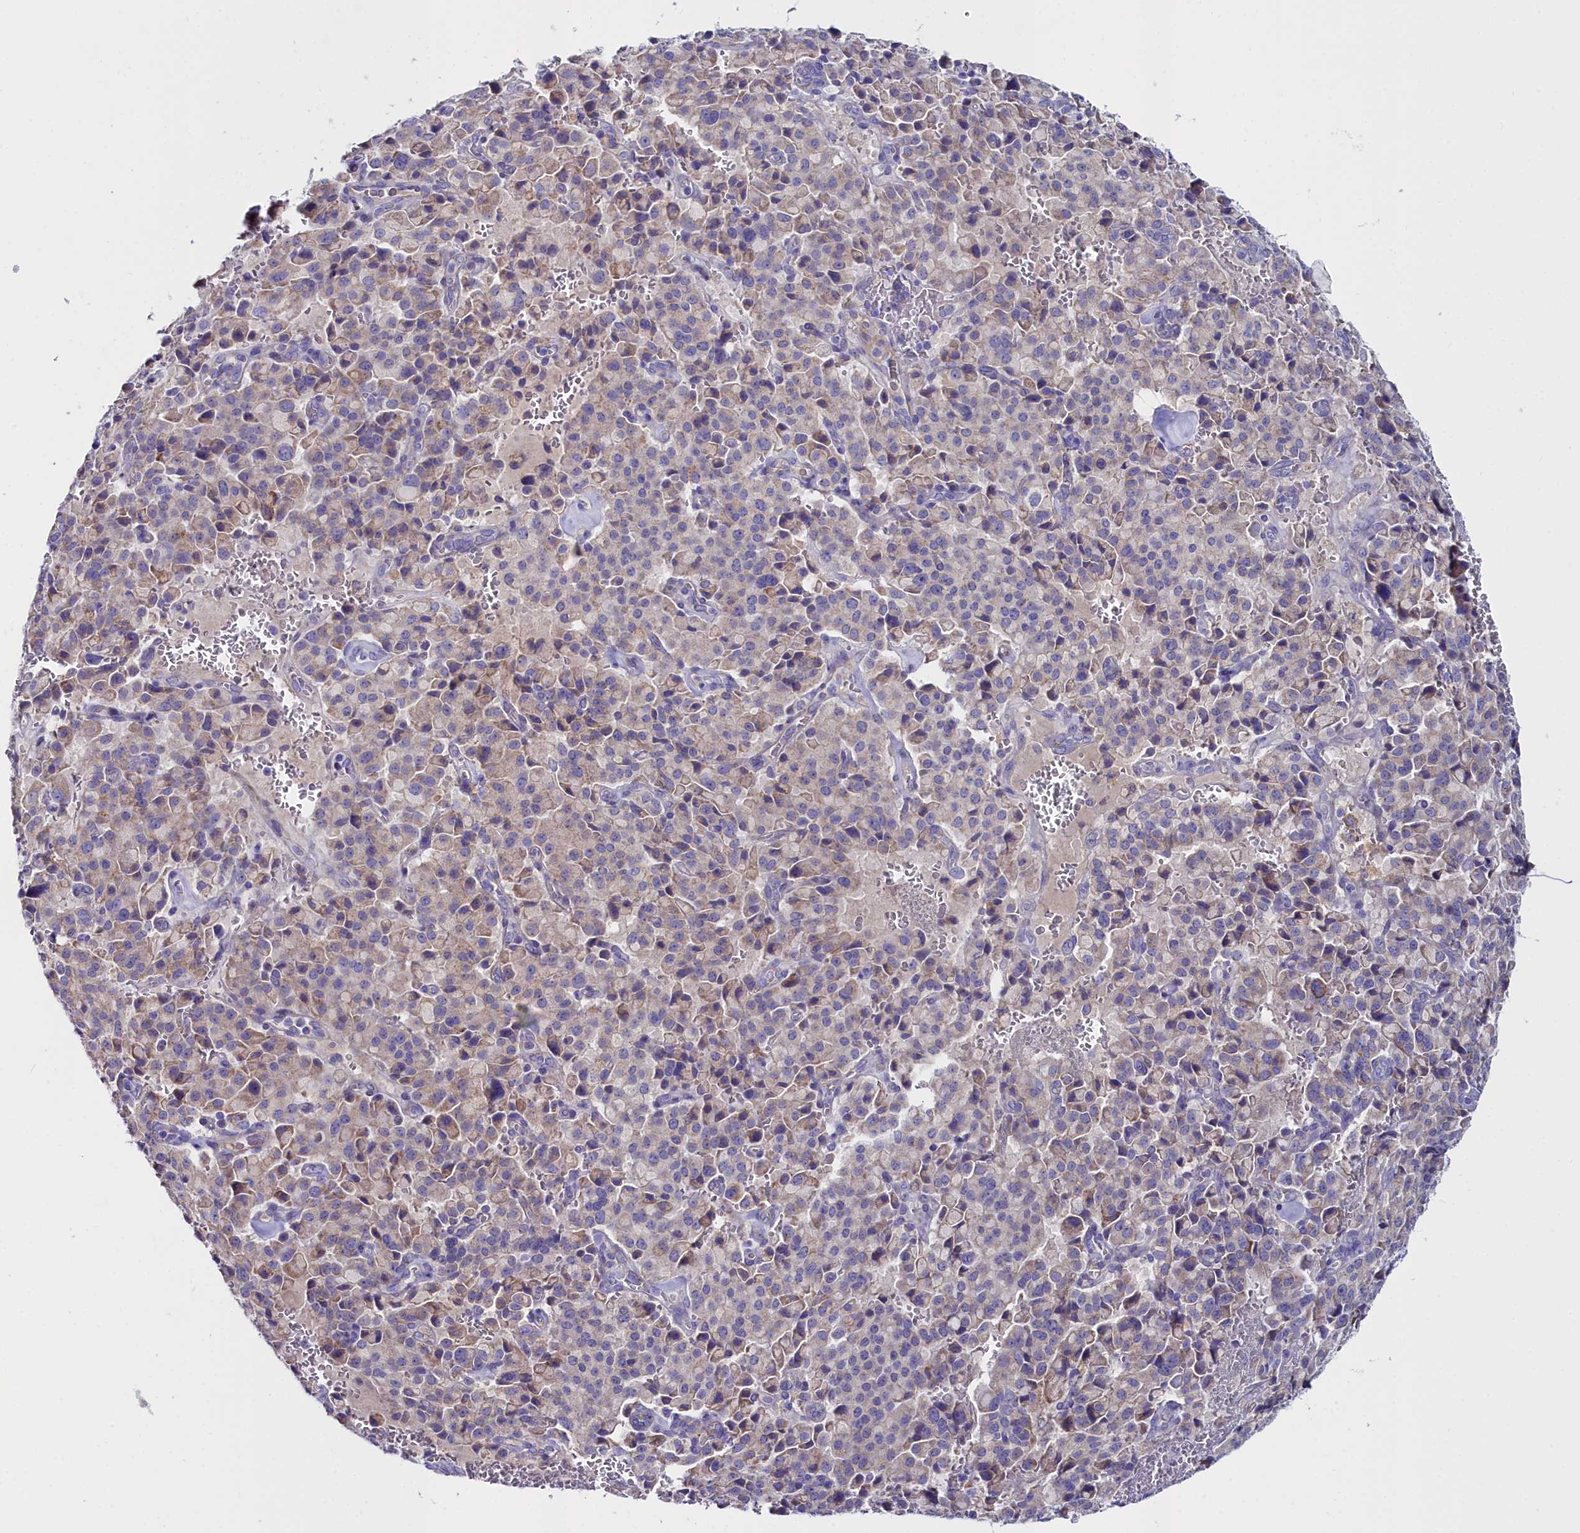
{"staining": {"intensity": "weak", "quantity": "25%-75%", "location": "cytoplasmic/membranous"}, "tissue": "pancreatic cancer", "cell_type": "Tumor cells", "image_type": "cancer", "snomed": [{"axis": "morphology", "description": "Adenocarcinoma, NOS"}, {"axis": "topography", "description": "Pancreas"}], "caption": "A brown stain labels weak cytoplasmic/membranous staining of a protein in human pancreatic adenocarcinoma tumor cells.", "gene": "SLC49A3", "patient": {"sex": "male", "age": 65}}